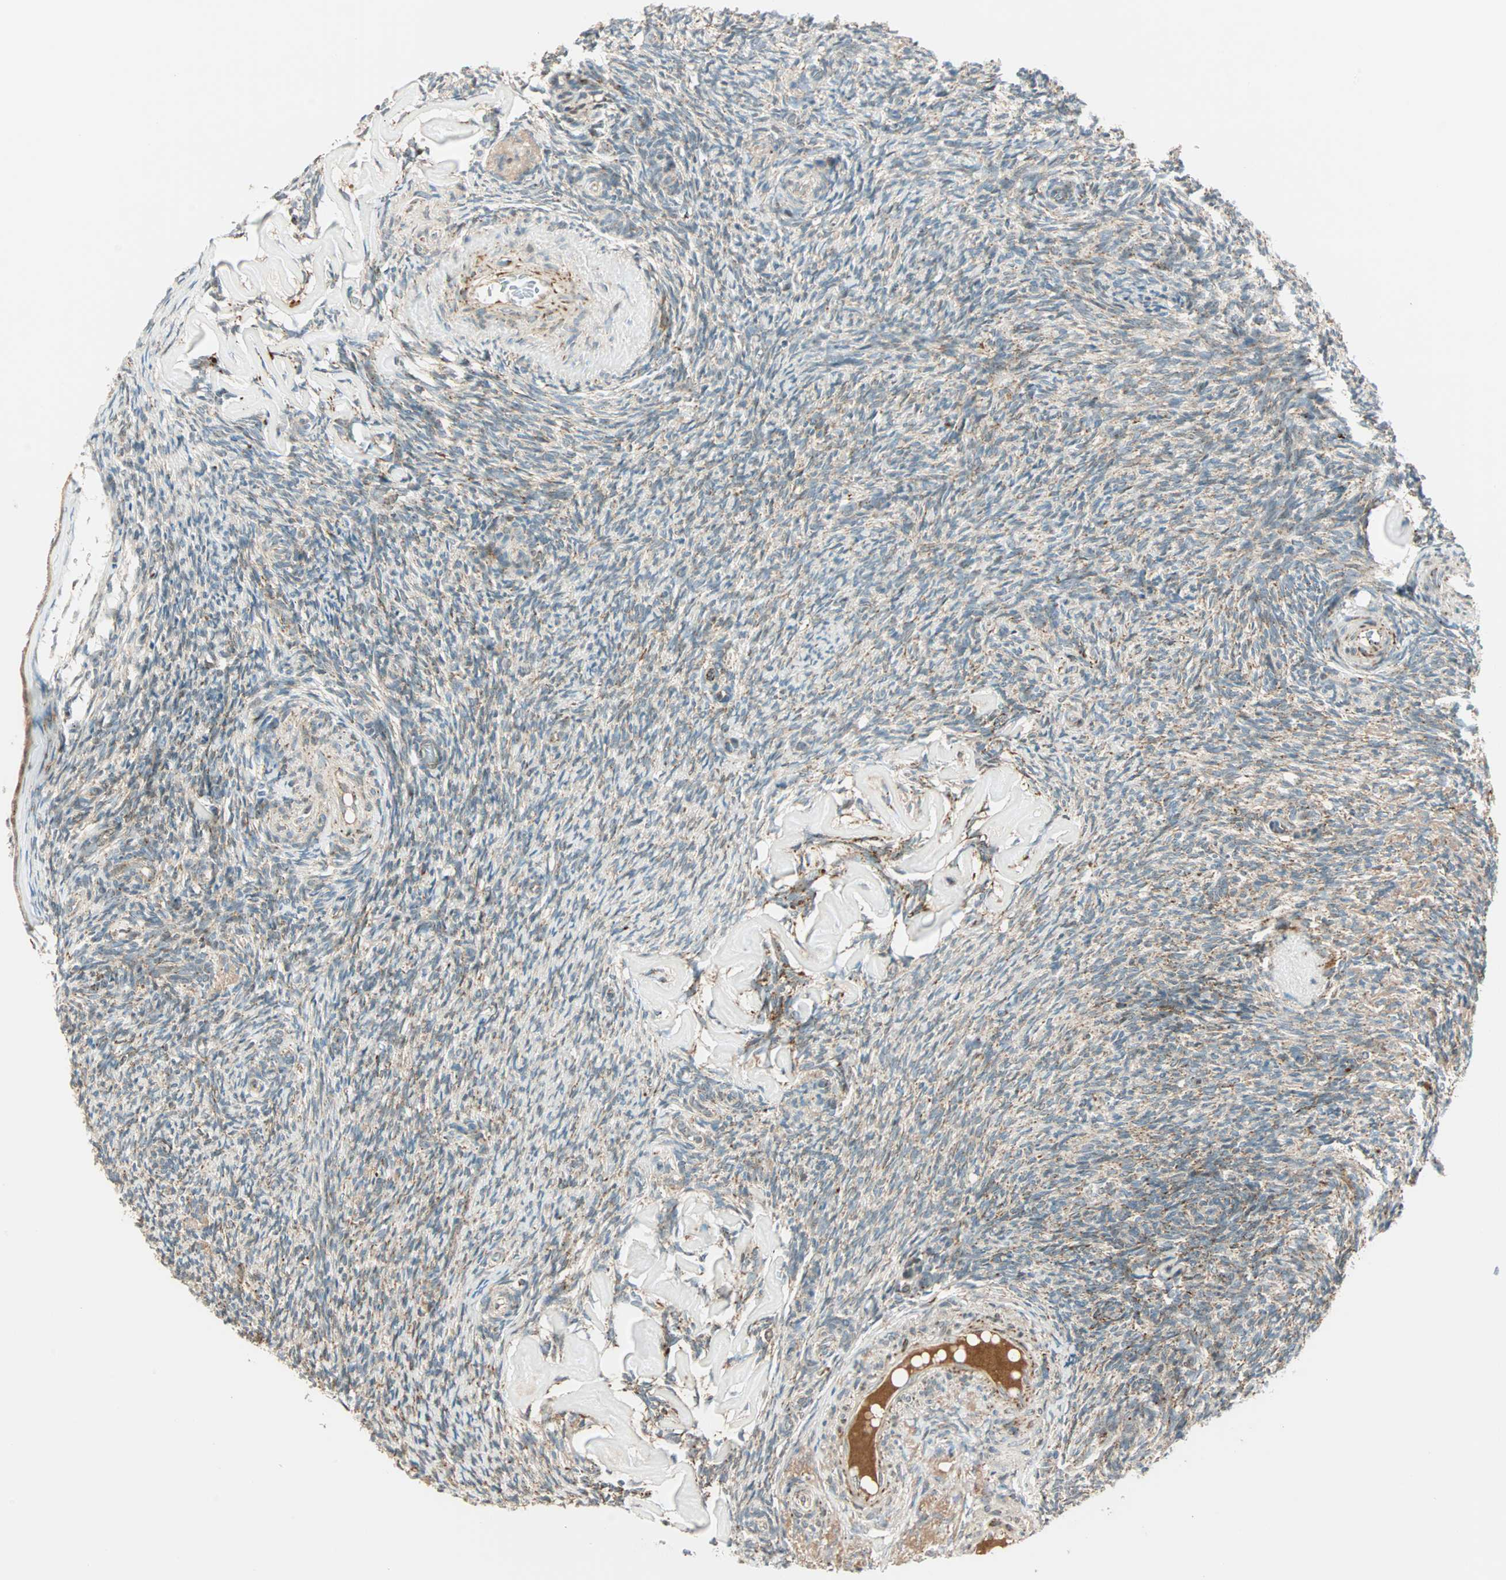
{"staining": {"intensity": "weak", "quantity": "25%-75%", "location": "cytoplasmic/membranous"}, "tissue": "ovary", "cell_type": "Ovarian stroma cells", "image_type": "normal", "snomed": [{"axis": "morphology", "description": "Normal tissue, NOS"}, {"axis": "topography", "description": "Ovary"}], "caption": "Ovarian stroma cells display low levels of weak cytoplasmic/membranous staining in approximately 25%-75% of cells in unremarkable ovary.", "gene": "SPRY4", "patient": {"sex": "female", "age": 60}}